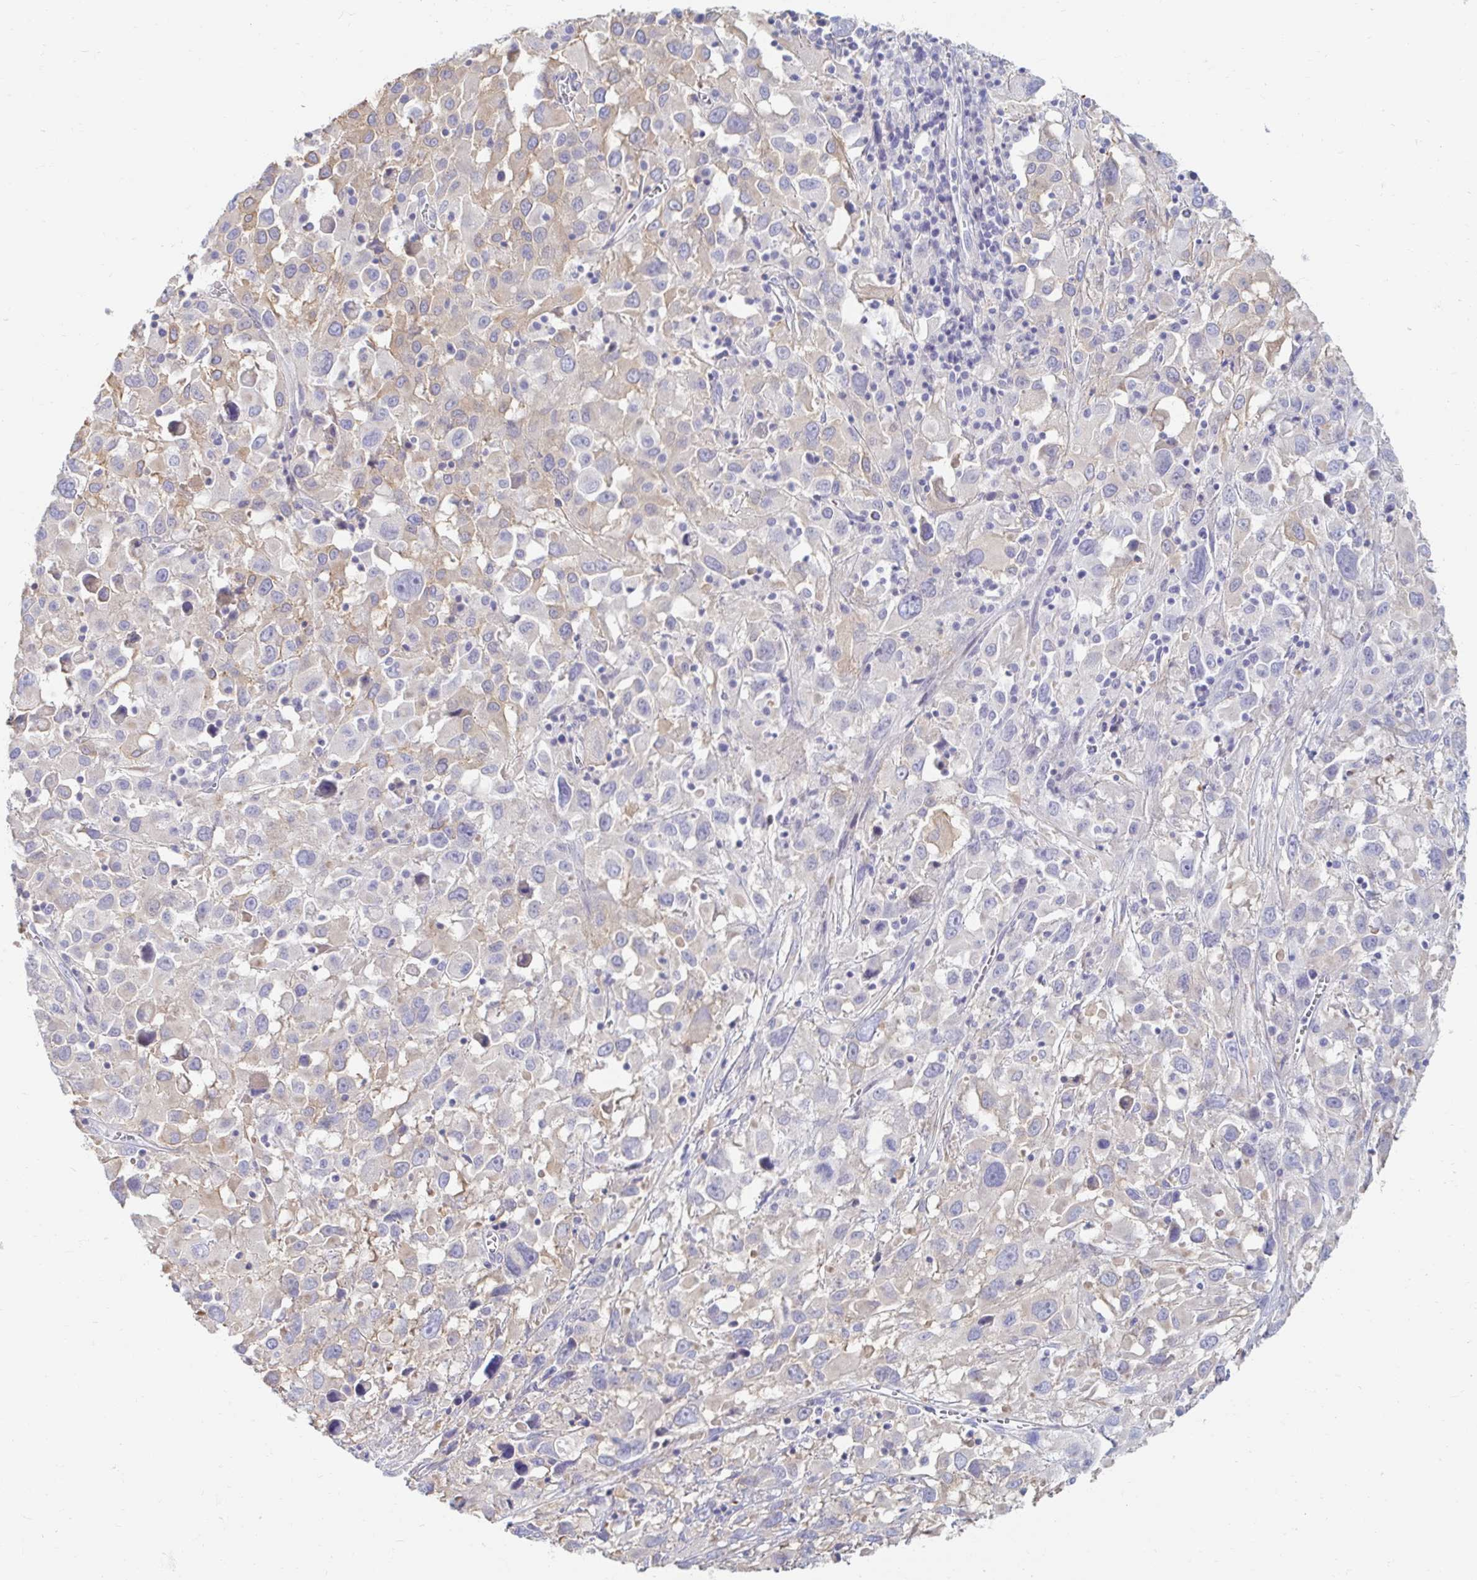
{"staining": {"intensity": "negative", "quantity": "none", "location": "none"}, "tissue": "melanoma", "cell_type": "Tumor cells", "image_type": "cancer", "snomed": [{"axis": "morphology", "description": "Malignant melanoma, Metastatic site"}, {"axis": "topography", "description": "Soft tissue"}], "caption": "IHC photomicrograph of malignant melanoma (metastatic site) stained for a protein (brown), which shows no expression in tumor cells.", "gene": "MYLK2", "patient": {"sex": "male", "age": 50}}